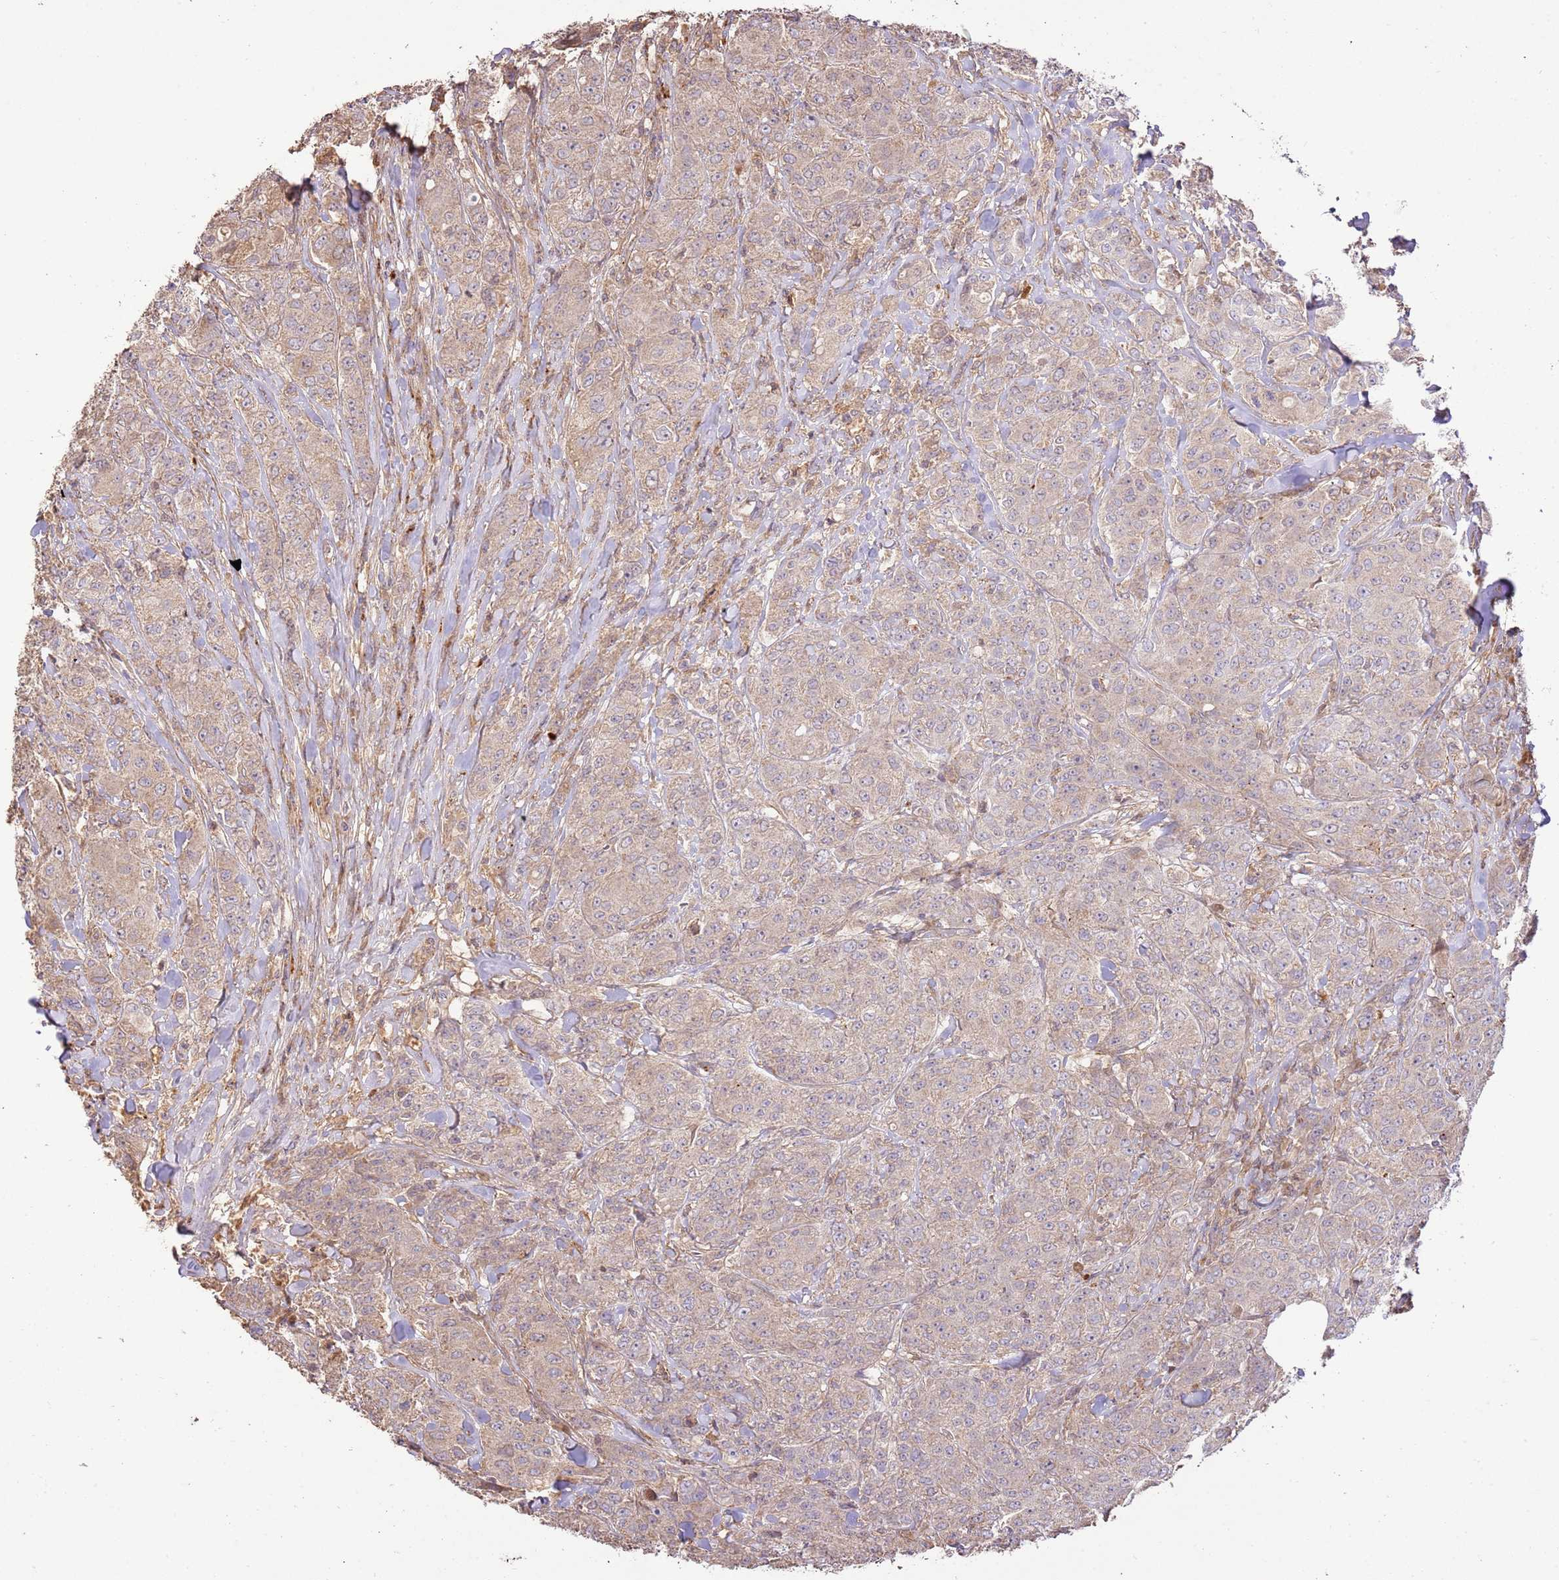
{"staining": {"intensity": "weak", "quantity": "25%-75%", "location": "cytoplasmic/membranous"}, "tissue": "breast cancer", "cell_type": "Tumor cells", "image_type": "cancer", "snomed": [{"axis": "morphology", "description": "Duct carcinoma"}, {"axis": "topography", "description": "Breast"}], "caption": "Weak cytoplasmic/membranous positivity is present in approximately 25%-75% of tumor cells in breast cancer.", "gene": "CEP55", "patient": {"sex": "female", "age": 43}}